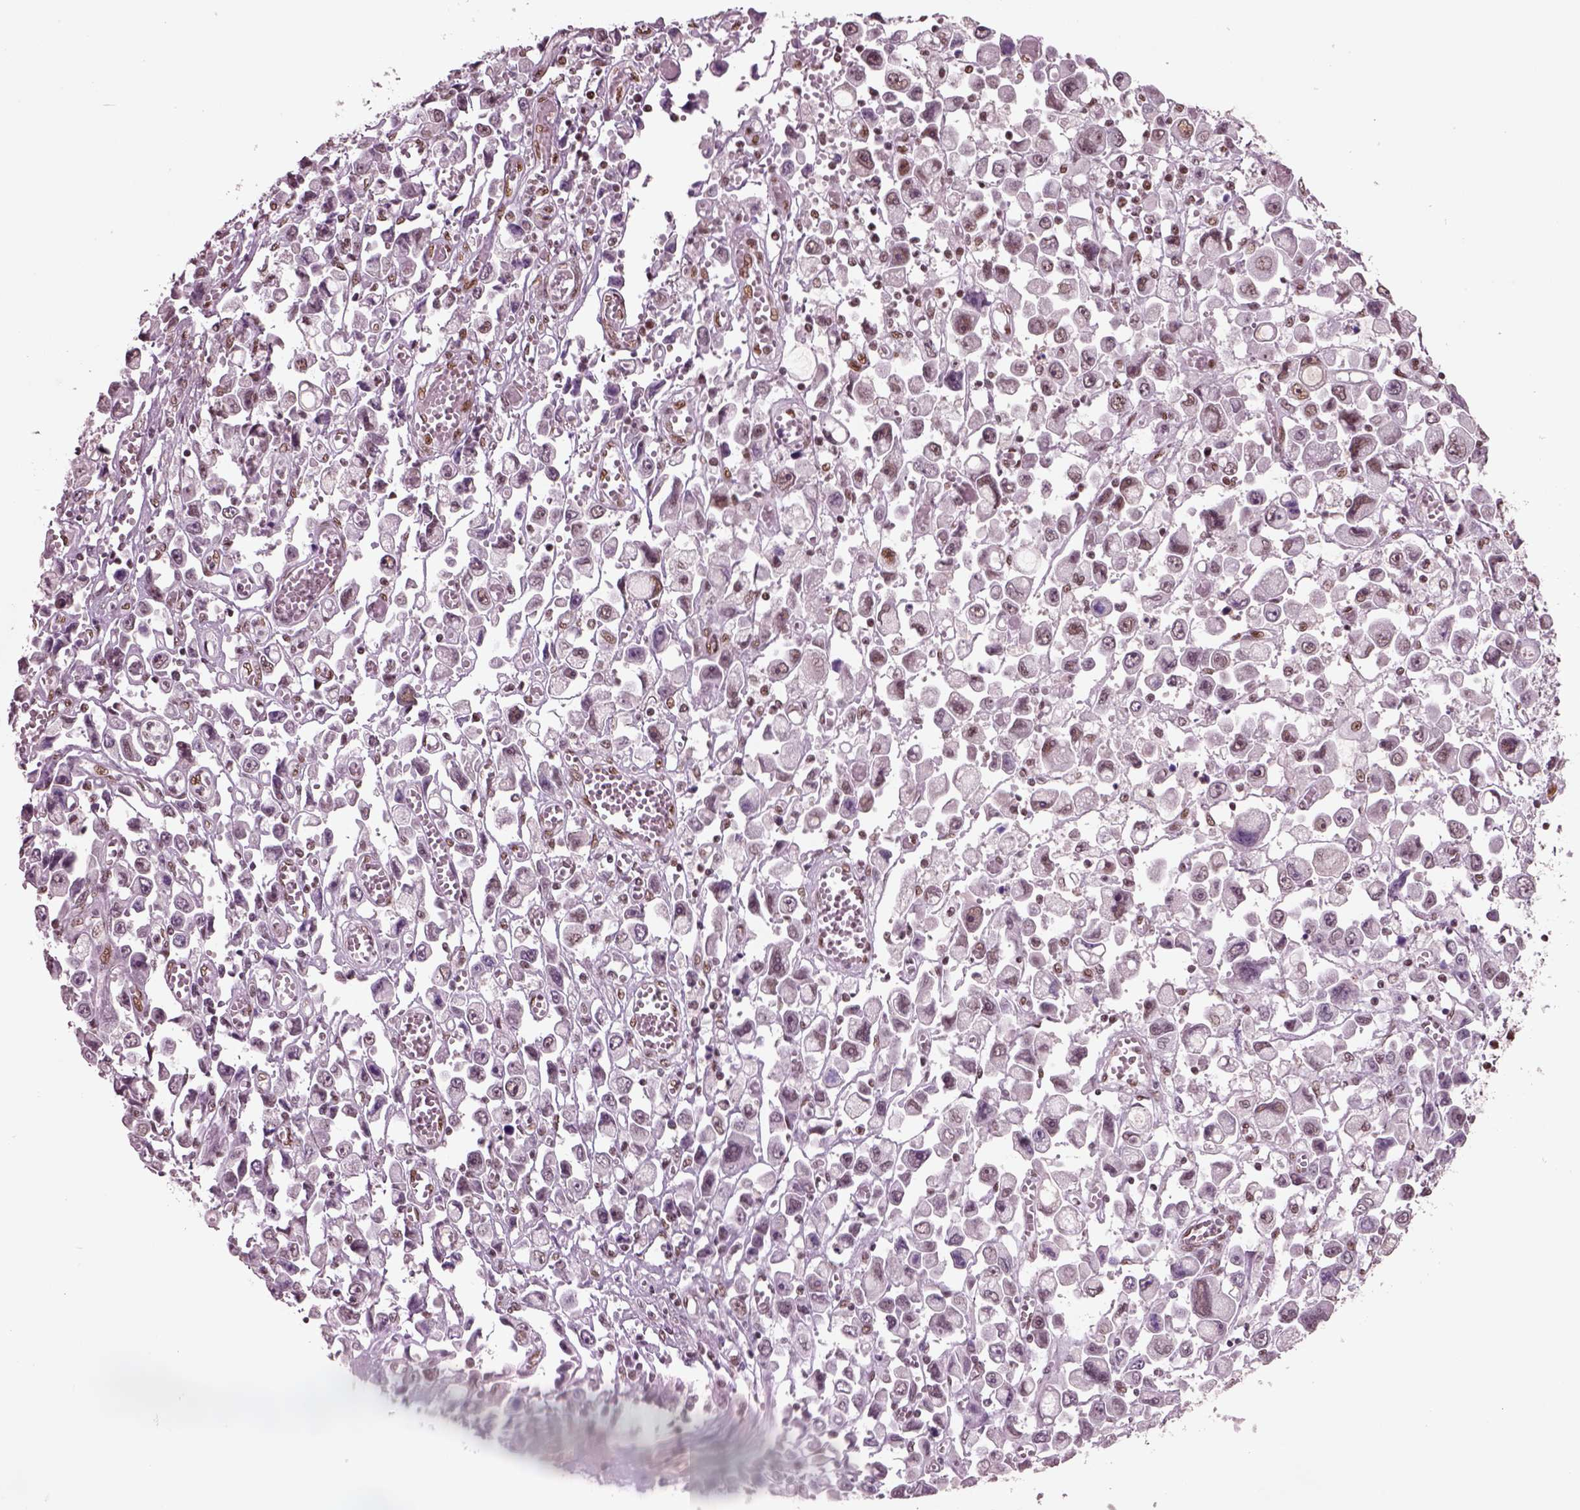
{"staining": {"intensity": "negative", "quantity": "none", "location": "none"}, "tissue": "stomach cancer", "cell_type": "Tumor cells", "image_type": "cancer", "snomed": [{"axis": "morphology", "description": "Adenocarcinoma, NOS"}, {"axis": "topography", "description": "Stomach, upper"}], "caption": "Immunohistochemistry of stomach cancer shows no positivity in tumor cells.", "gene": "SEPHS1", "patient": {"sex": "male", "age": 70}}